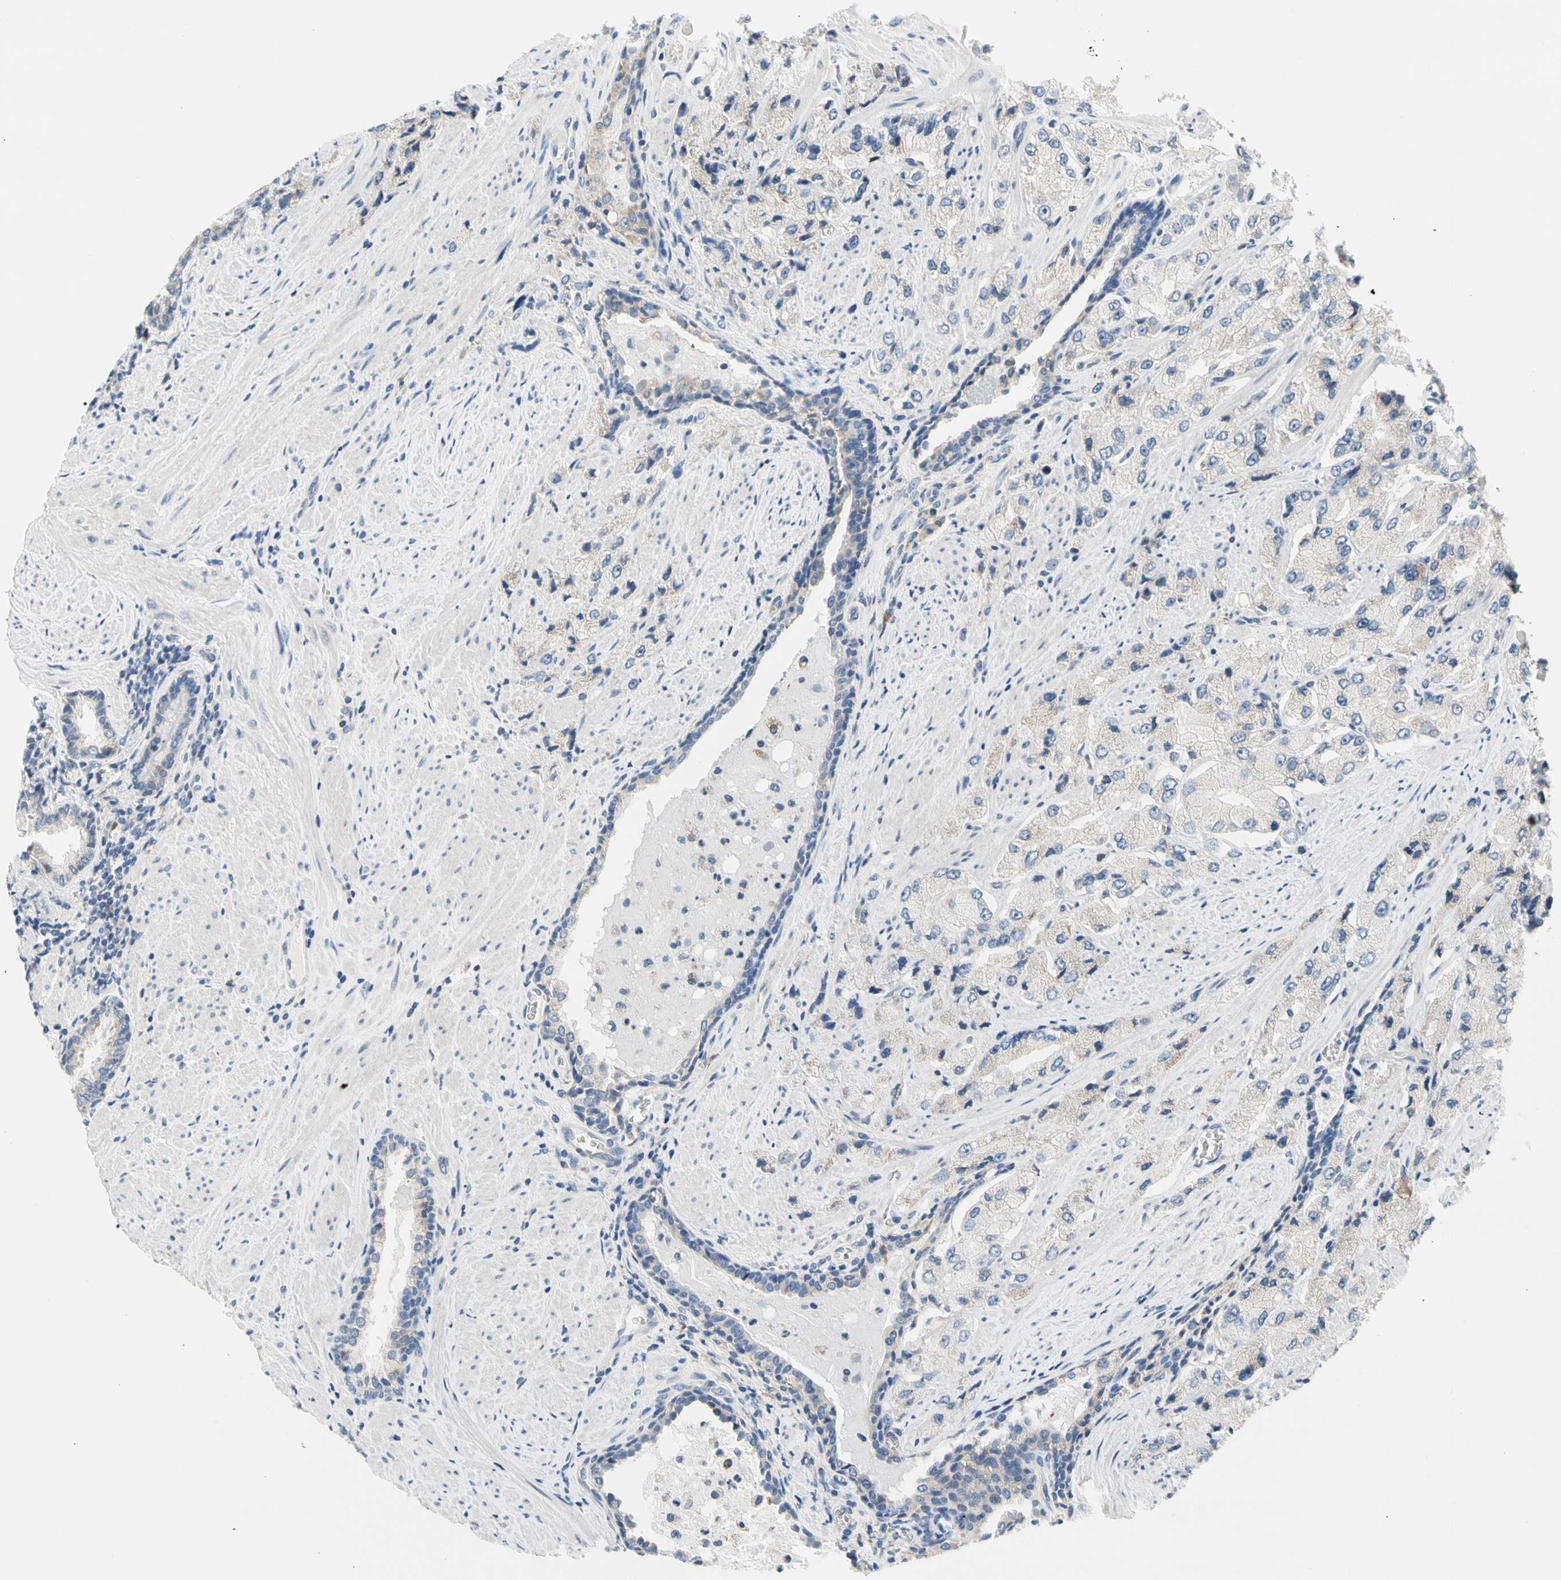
{"staining": {"intensity": "negative", "quantity": "none", "location": "none"}, "tissue": "prostate cancer", "cell_type": "Tumor cells", "image_type": "cancer", "snomed": [{"axis": "morphology", "description": "Adenocarcinoma, High grade"}, {"axis": "topography", "description": "Prostate"}], "caption": "The photomicrograph displays no significant expression in tumor cells of adenocarcinoma (high-grade) (prostate). Brightfield microscopy of IHC stained with DAB (3,3'-diaminobenzidine) (brown) and hematoxylin (blue), captured at high magnification.", "gene": "STXBP1", "patient": {"sex": "male", "age": 58}}